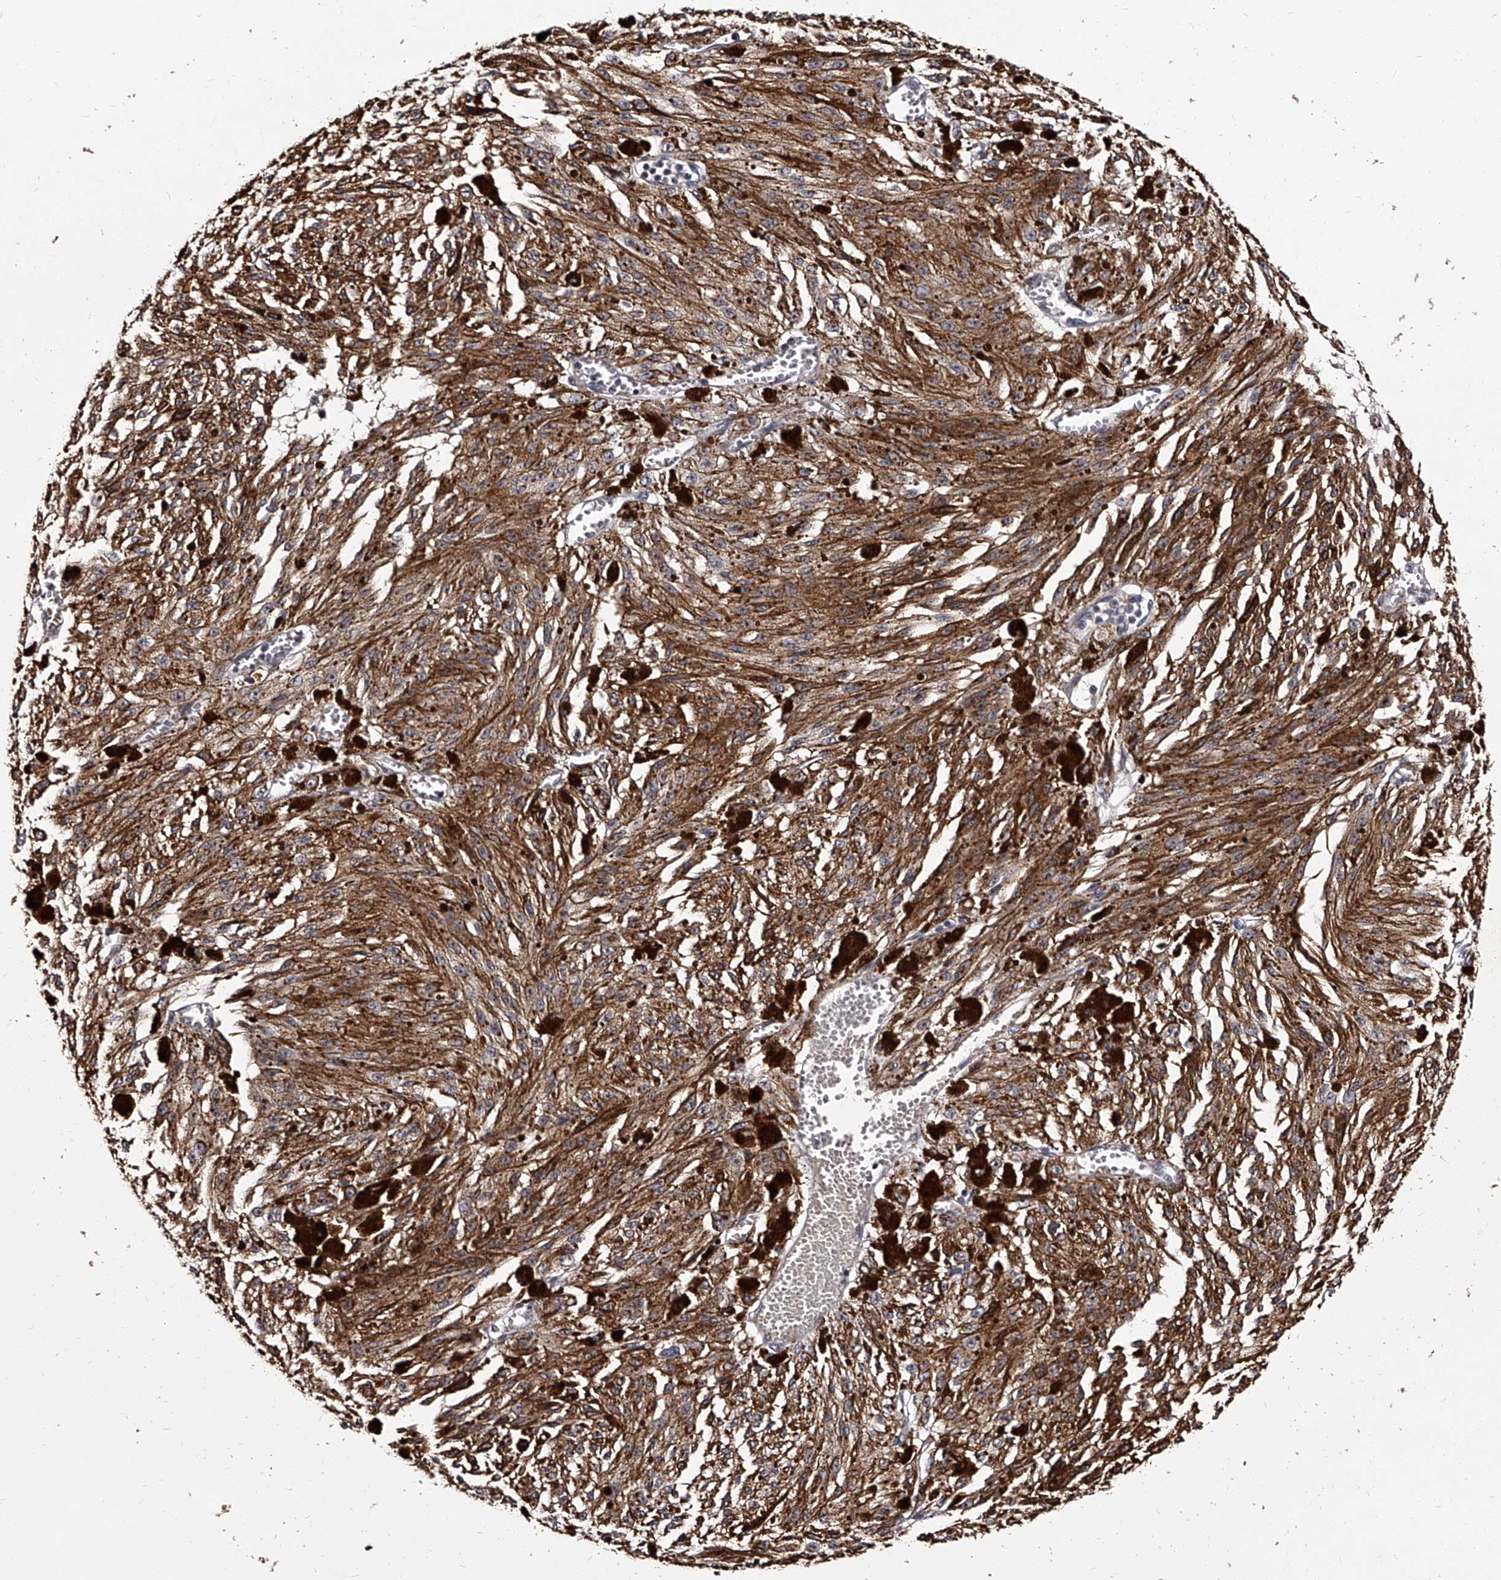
{"staining": {"intensity": "moderate", "quantity": ">75%", "location": "cytoplasmic/membranous"}, "tissue": "melanoma", "cell_type": "Tumor cells", "image_type": "cancer", "snomed": [{"axis": "morphology", "description": "Malignant melanoma, NOS"}, {"axis": "topography", "description": "Other"}], "caption": "Tumor cells show medium levels of moderate cytoplasmic/membranous staining in approximately >75% of cells in melanoma.", "gene": "RSC1A1", "patient": {"sex": "male", "age": 79}}